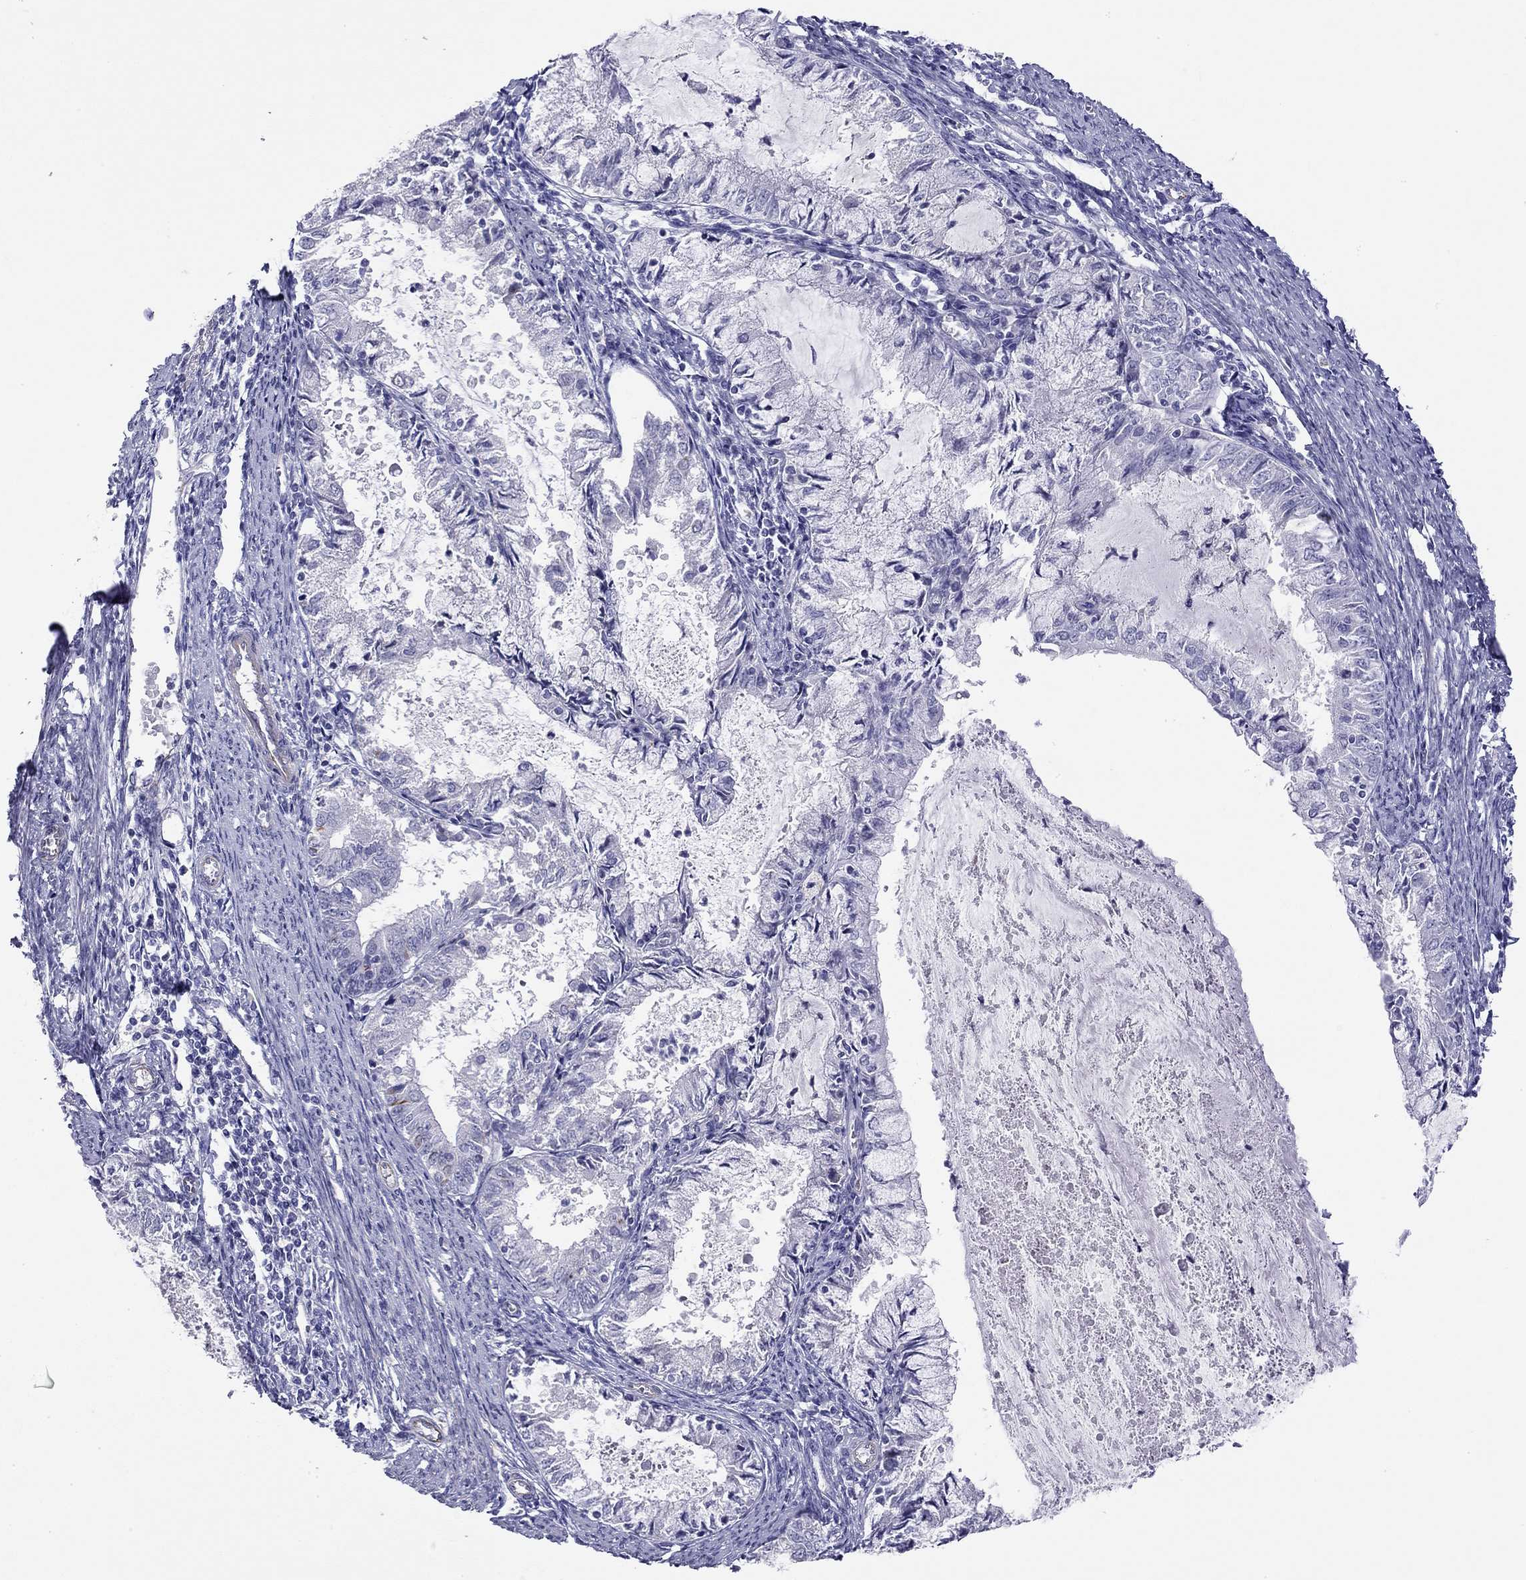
{"staining": {"intensity": "negative", "quantity": "none", "location": "none"}, "tissue": "endometrial cancer", "cell_type": "Tumor cells", "image_type": "cancer", "snomed": [{"axis": "morphology", "description": "Adenocarcinoma, NOS"}, {"axis": "topography", "description": "Endometrium"}], "caption": "Immunohistochemical staining of endometrial adenocarcinoma displays no significant staining in tumor cells.", "gene": "RTL1", "patient": {"sex": "female", "age": 57}}